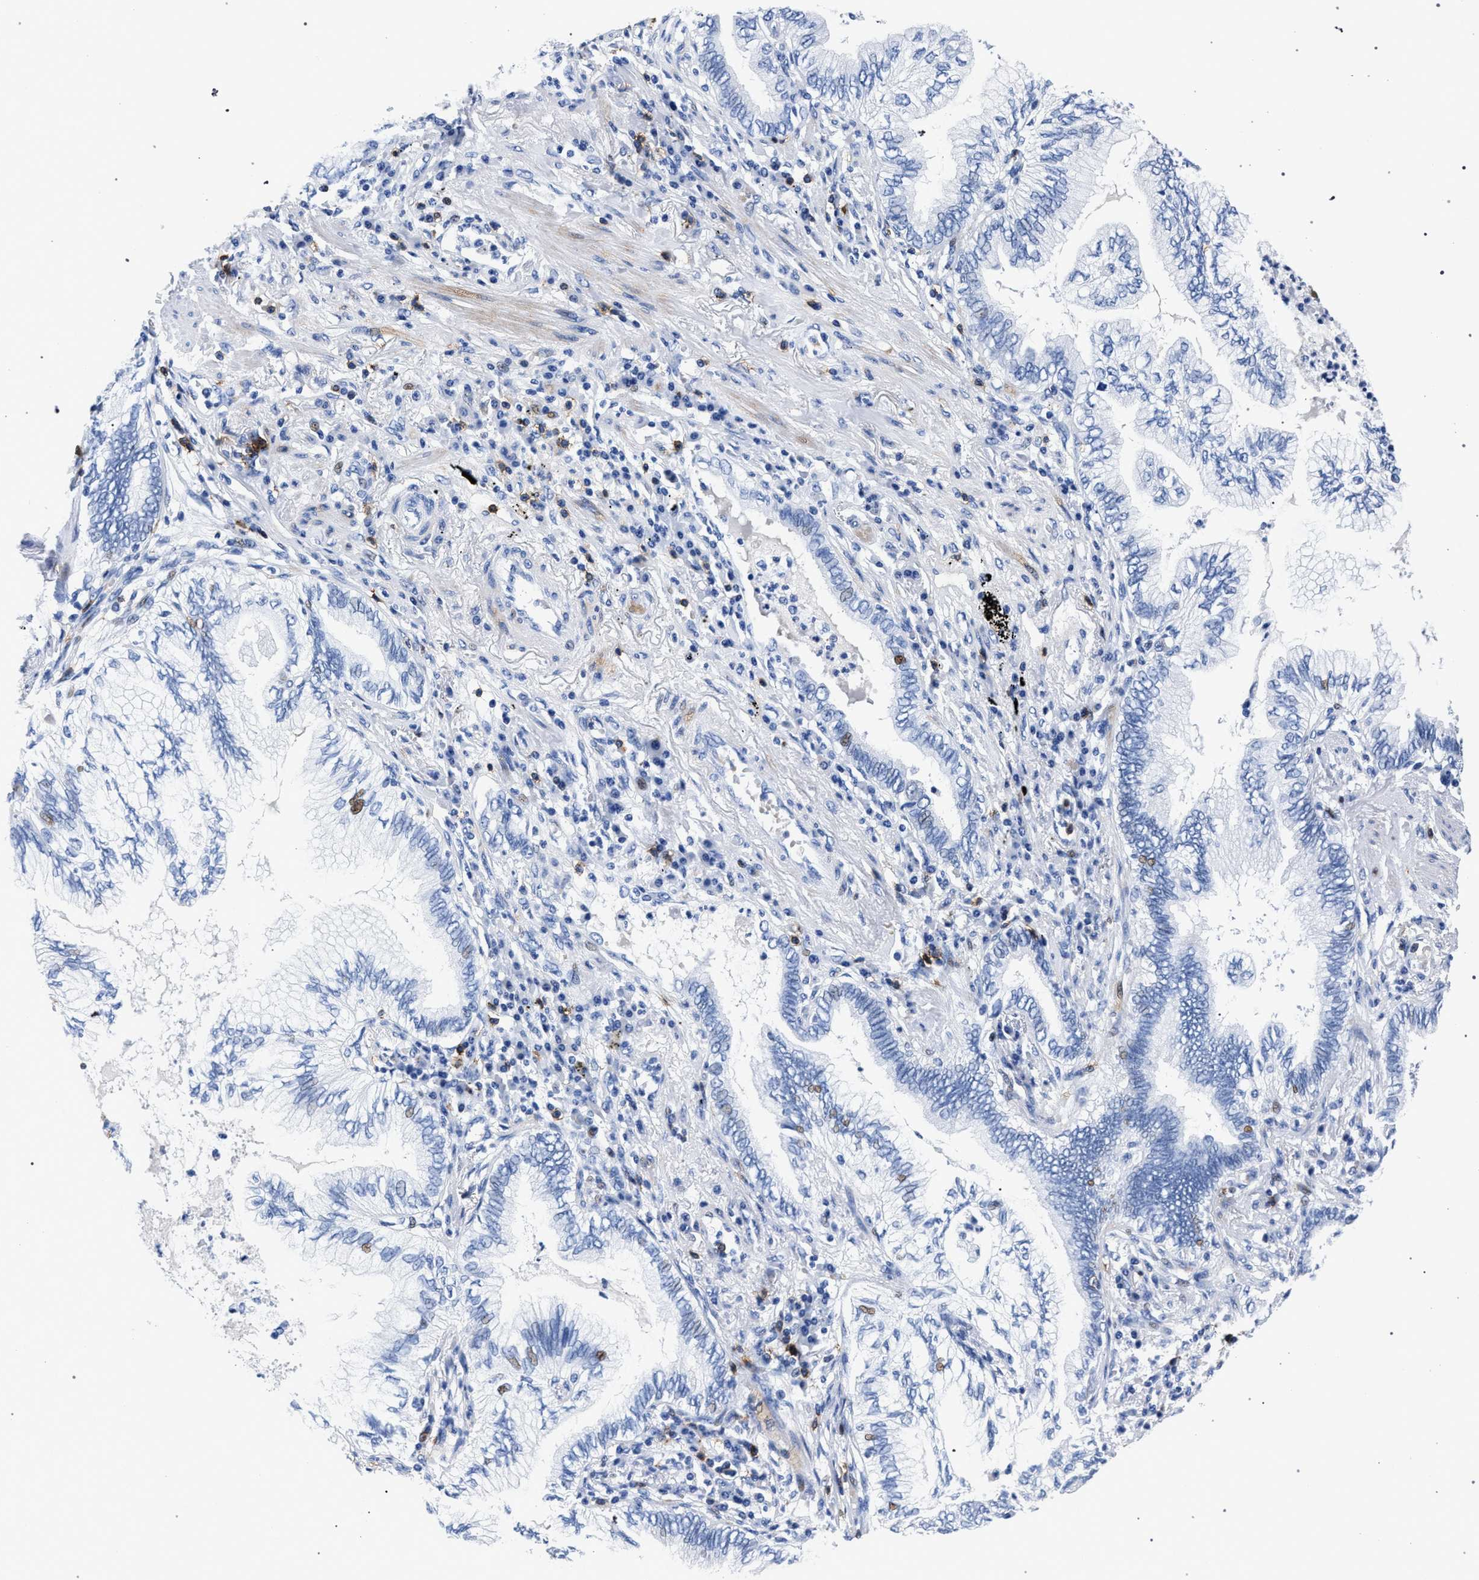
{"staining": {"intensity": "negative", "quantity": "none", "location": "none"}, "tissue": "lung cancer", "cell_type": "Tumor cells", "image_type": "cancer", "snomed": [{"axis": "morphology", "description": "Normal tissue, NOS"}, {"axis": "morphology", "description": "Adenocarcinoma, NOS"}, {"axis": "topography", "description": "Bronchus"}, {"axis": "topography", "description": "Lung"}], "caption": "Tumor cells are negative for brown protein staining in lung cancer (adenocarcinoma).", "gene": "KLRK1", "patient": {"sex": "female", "age": 70}}